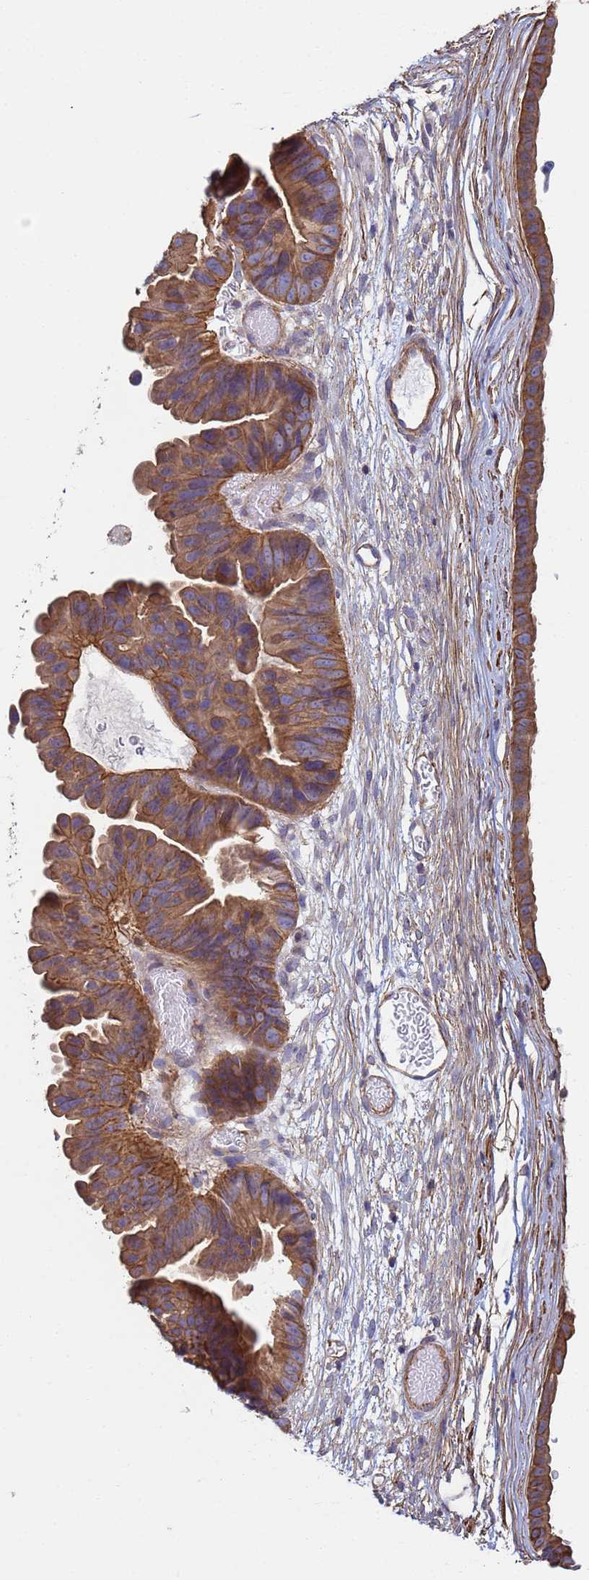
{"staining": {"intensity": "strong", "quantity": ">75%", "location": "cytoplasmic/membranous"}, "tissue": "ovarian cancer", "cell_type": "Tumor cells", "image_type": "cancer", "snomed": [{"axis": "morphology", "description": "Cystadenocarcinoma, mucinous, NOS"}, {"axis": "topography", "description": "Ovary"}], "caption": "This histopathology image reveals ovarian cancer stained with immunohistochemistry (IHC) to label a protein in brown. The cytoplasmic/membranous of tumor cells show strong positivity for the protein. Nuclei are counter-stained blue.", "gene": "ZNG1B", "patient": {"sex": "female", "age": 61}}